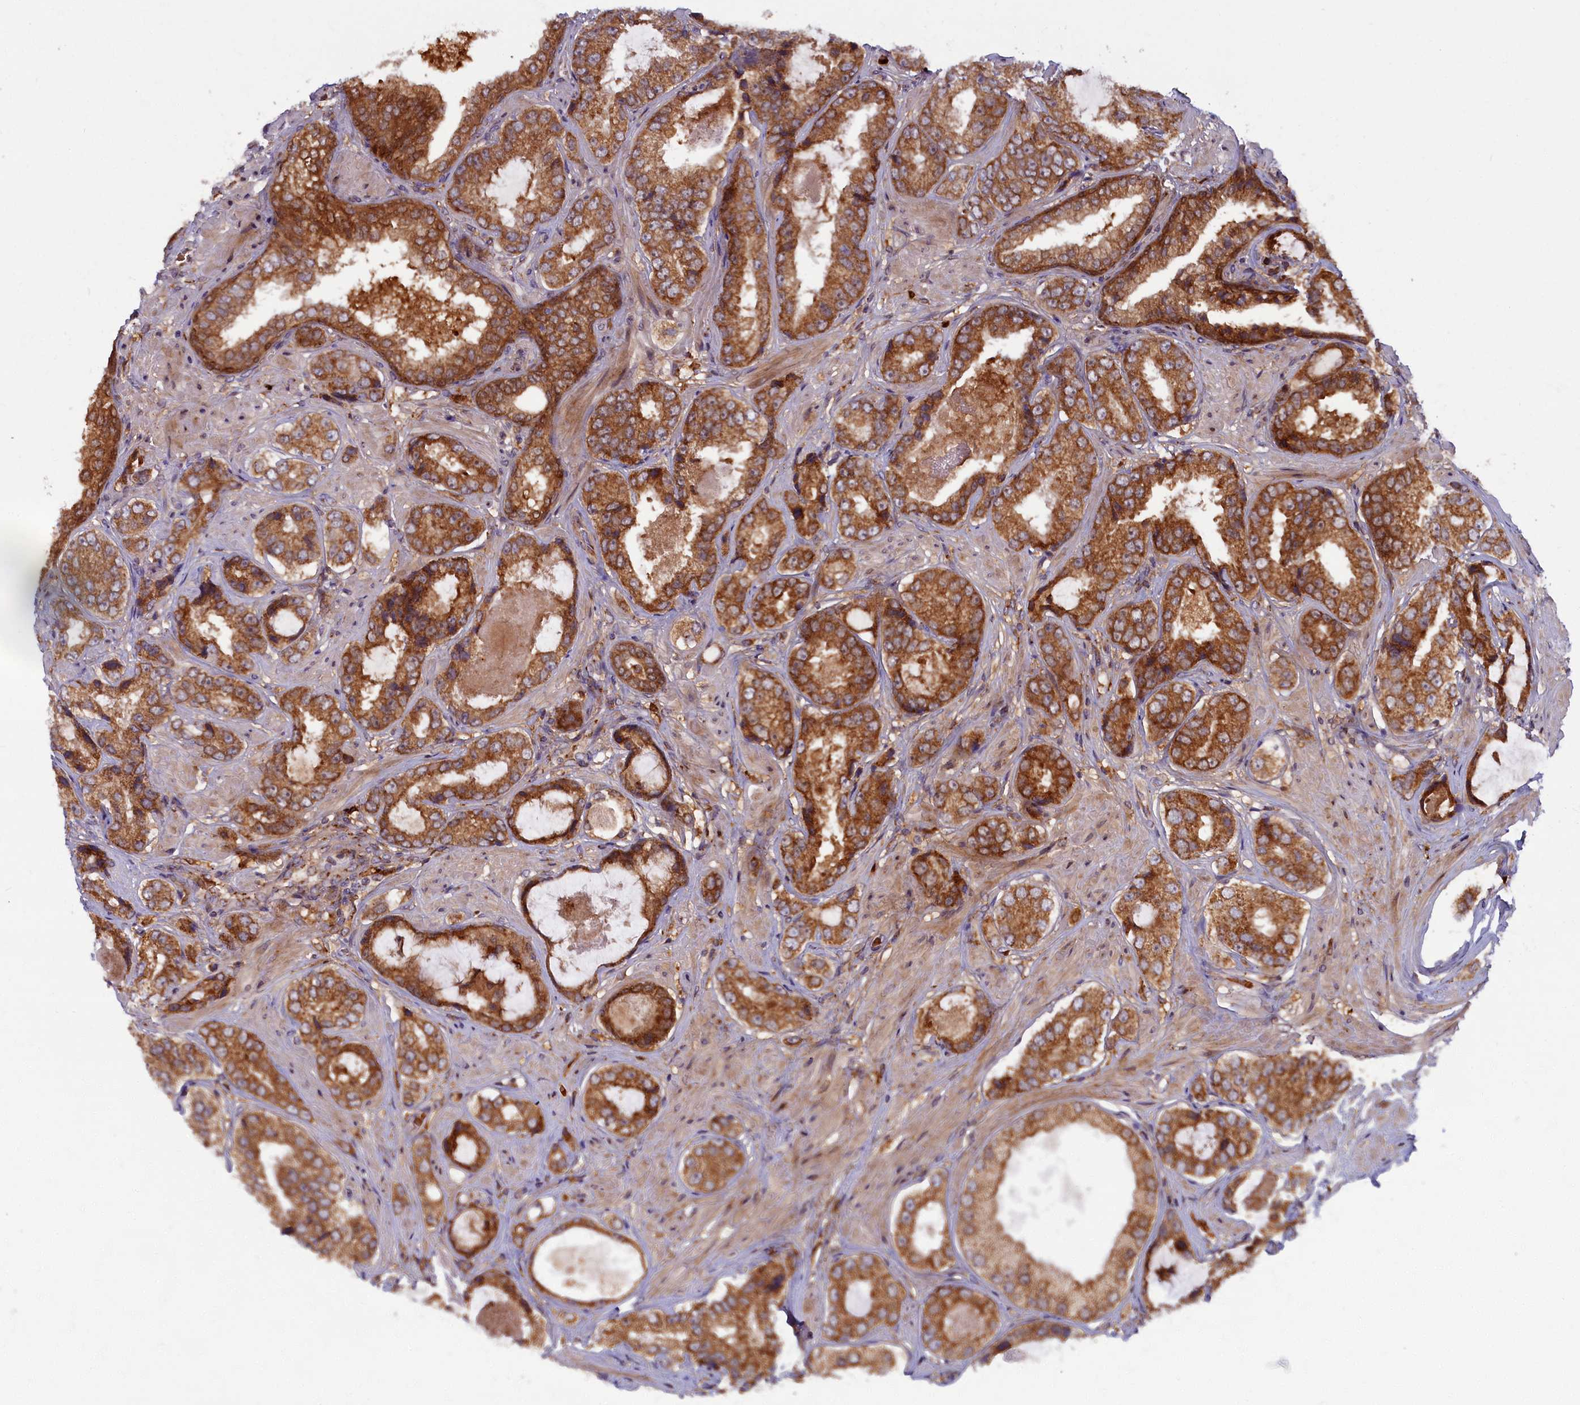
{"staining": {"intensity": "moderate", "quantity": ">75%", "location": "cytoplasmic/membranous"}, "tissue": "prostate cancer", "cell_type": "Tumor cells", "image_type": "cancer", "snomed": [{"axis": "morphology", "description": "Adenocarcinoma, High grade"}, {"axis": "topography", "description": "Prostate"}], "caption": "About >75% of tumor cells in human prostate cancer (high-grade adenocarcinoma) display moderate cytoplasmic/membranous protein expression as visualized by brown immunohistochemical staining.", "gene": "BLVRB", "patient": {"sex": "male", "age": 59}}